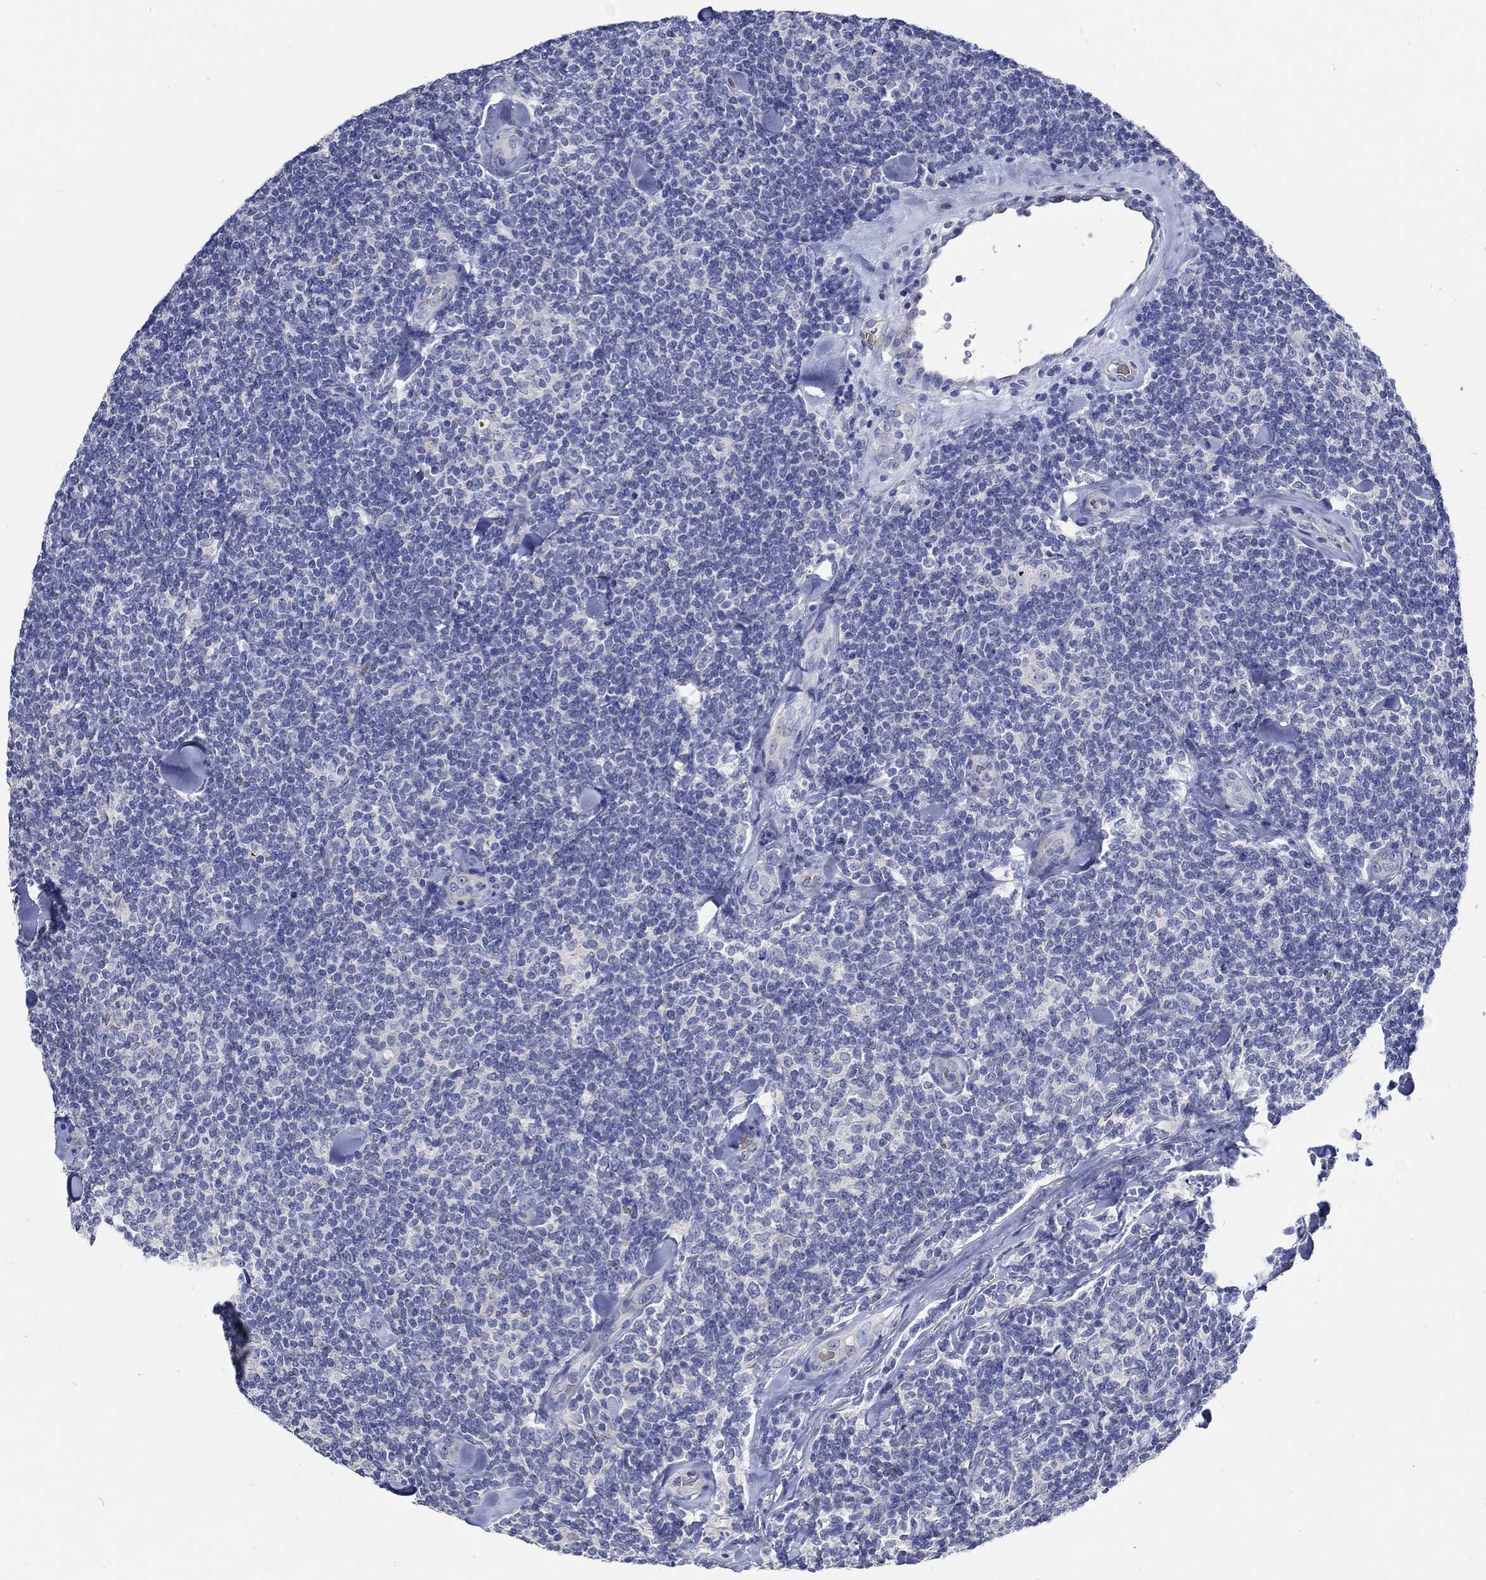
{"staining": {"intensity": "negative", "quantity": "none", "location": "none"}, "tissue": "lymphoma", "cell_type": "Tumor cells", "image_type": "cancer", "snomed": [{"axis": "morphology", "description": "Malignant lymphoma, non-Hodgkin's type, Low grade"}, {"axis": "topography", "description": "Lymph node"}], "caption": "A photomicrograph of low-grade malignant lymphoma, non-Hodgkin's type stained for a protein displays no brown staining in tumor cells.", "gene": "KCNA1", "patient": {"sex": "female", "age": 56}}